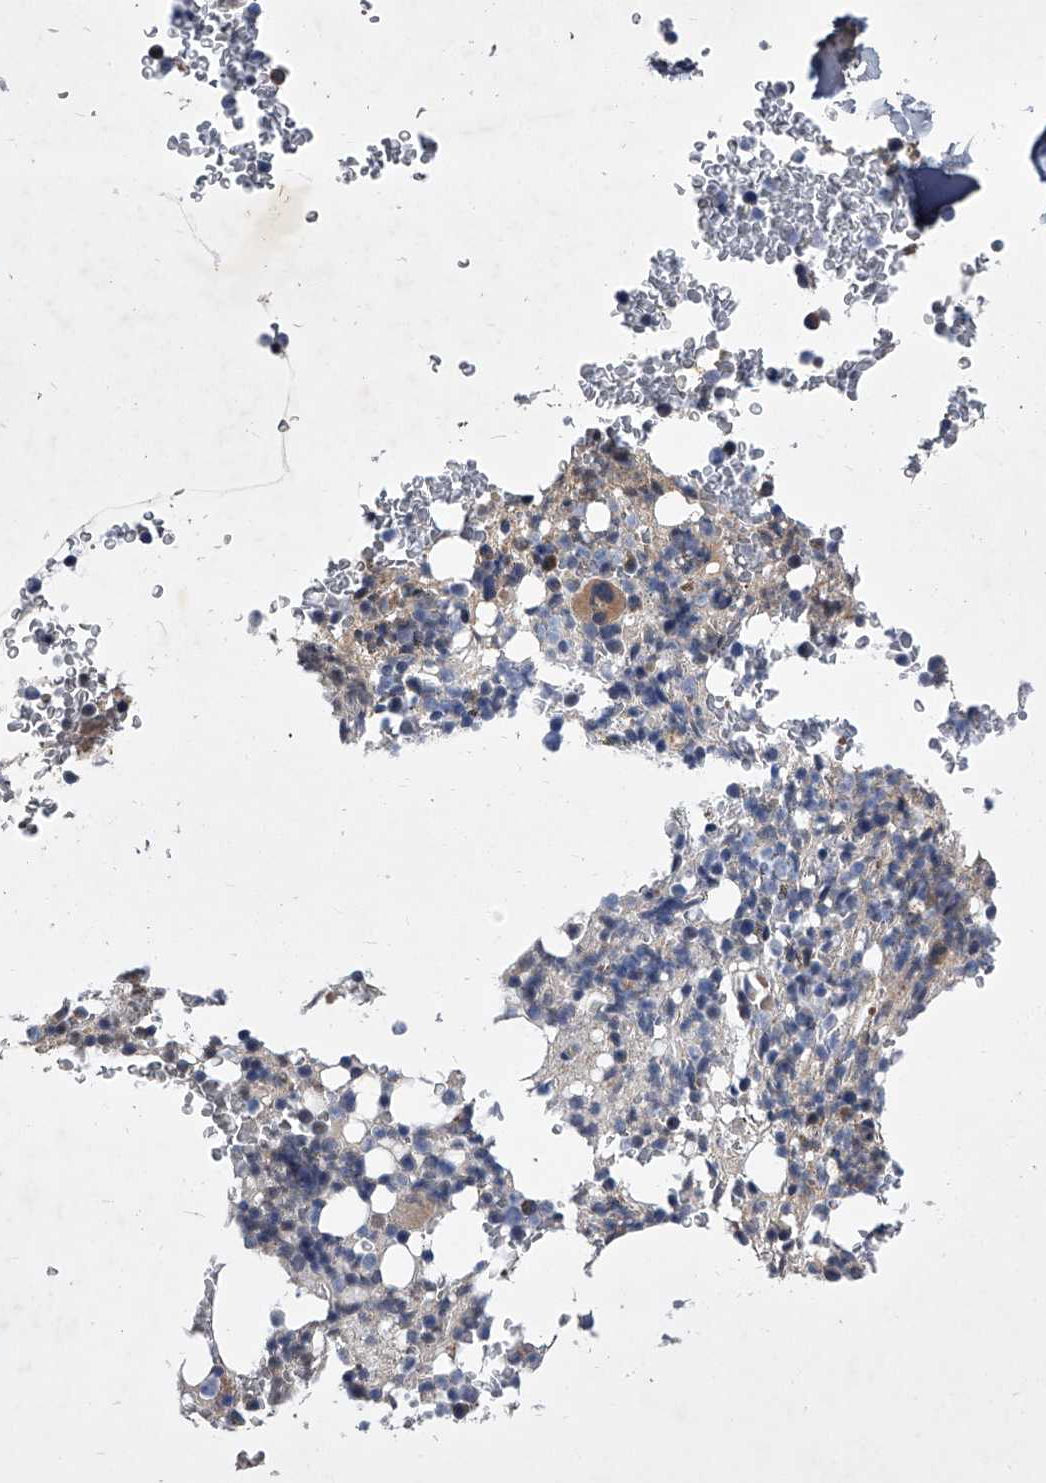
{"staining": {"intensity": "moderate", "quantity": "<25%", "location": "cytoplasmic/membranous"}, "tissue": "bone marrow", "cell_type": "Hematopoietic cells", "image_type": "normal", "snomed": [{"axis": "morphology", "description": "Normal tissue, NOS"}, {"axis": "topography", "description": "Bone marrow"}], "caption": "The photomicrograph reveals staining of benign bone marrow, revealing moderate cytoplasmic/membranous protein positivity (brown color) within hematopoietic cells. The staining was performed using DAB (3,3'-diaminobenzidine), with brown indicating positive protein expression. Nuclei are stained blue with hematoxylin.", "gene": "ZNF76", "patient": {"sex": "male", "age": 58}}